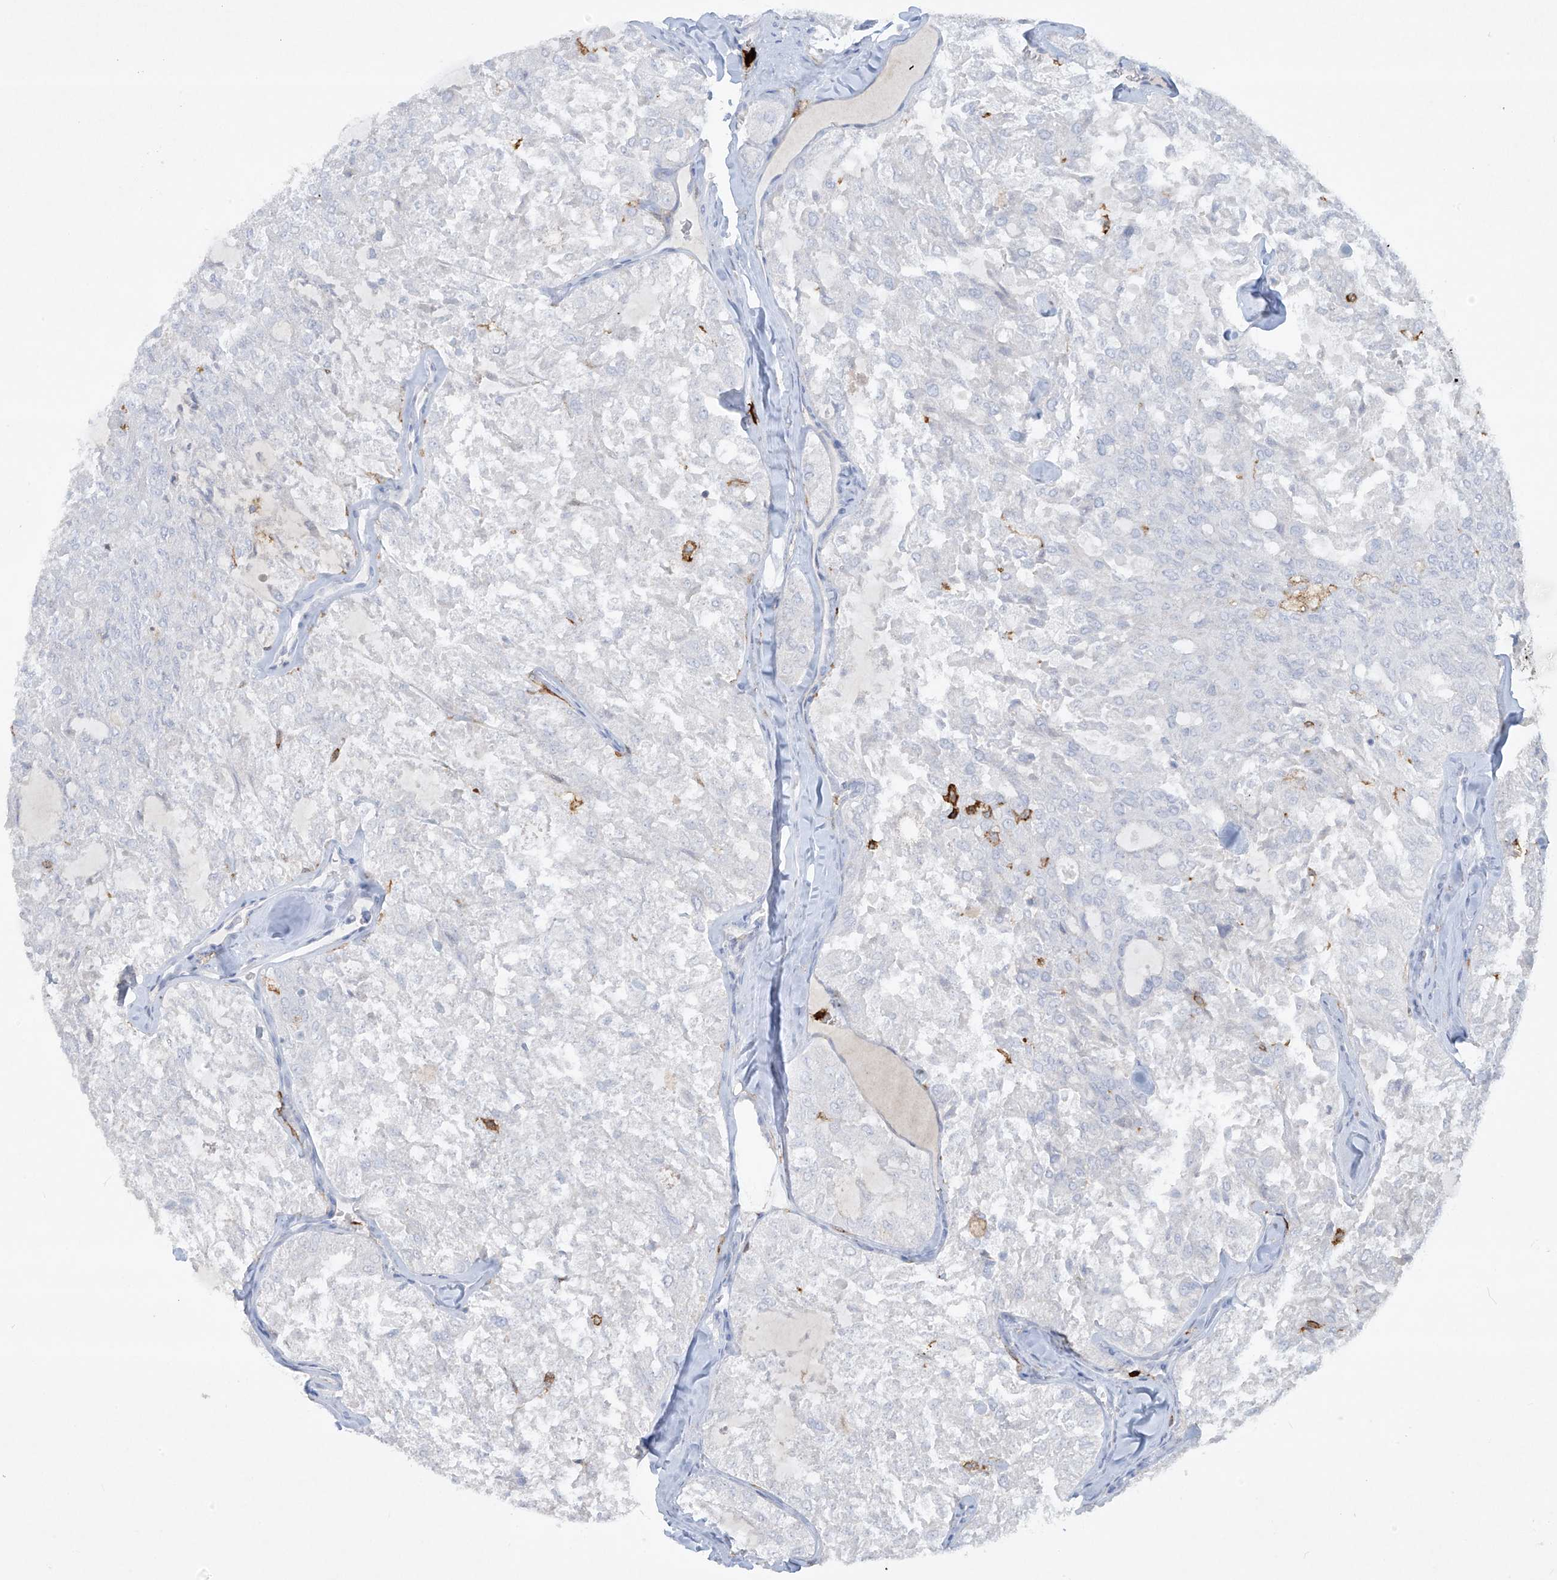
{"staining": {"intensity": "negative", "quantity": "none", "location": "none"}, "tissue": "thyroid cancer", "cell_type": "Tumor cells", "image_type": "cancer", "snomed": [{"axis": "morphology", "description": "Follicular adenoma carcinoma, NOS"}, {"axis": "topography", "description": "Thyroid gland"}], "caption": "Thyroid cancer stained for a protein using IHC exhibits no expression tumor cells.", "gene": "FCGR3A", "patient": {"sex": "male", "age": 75}}